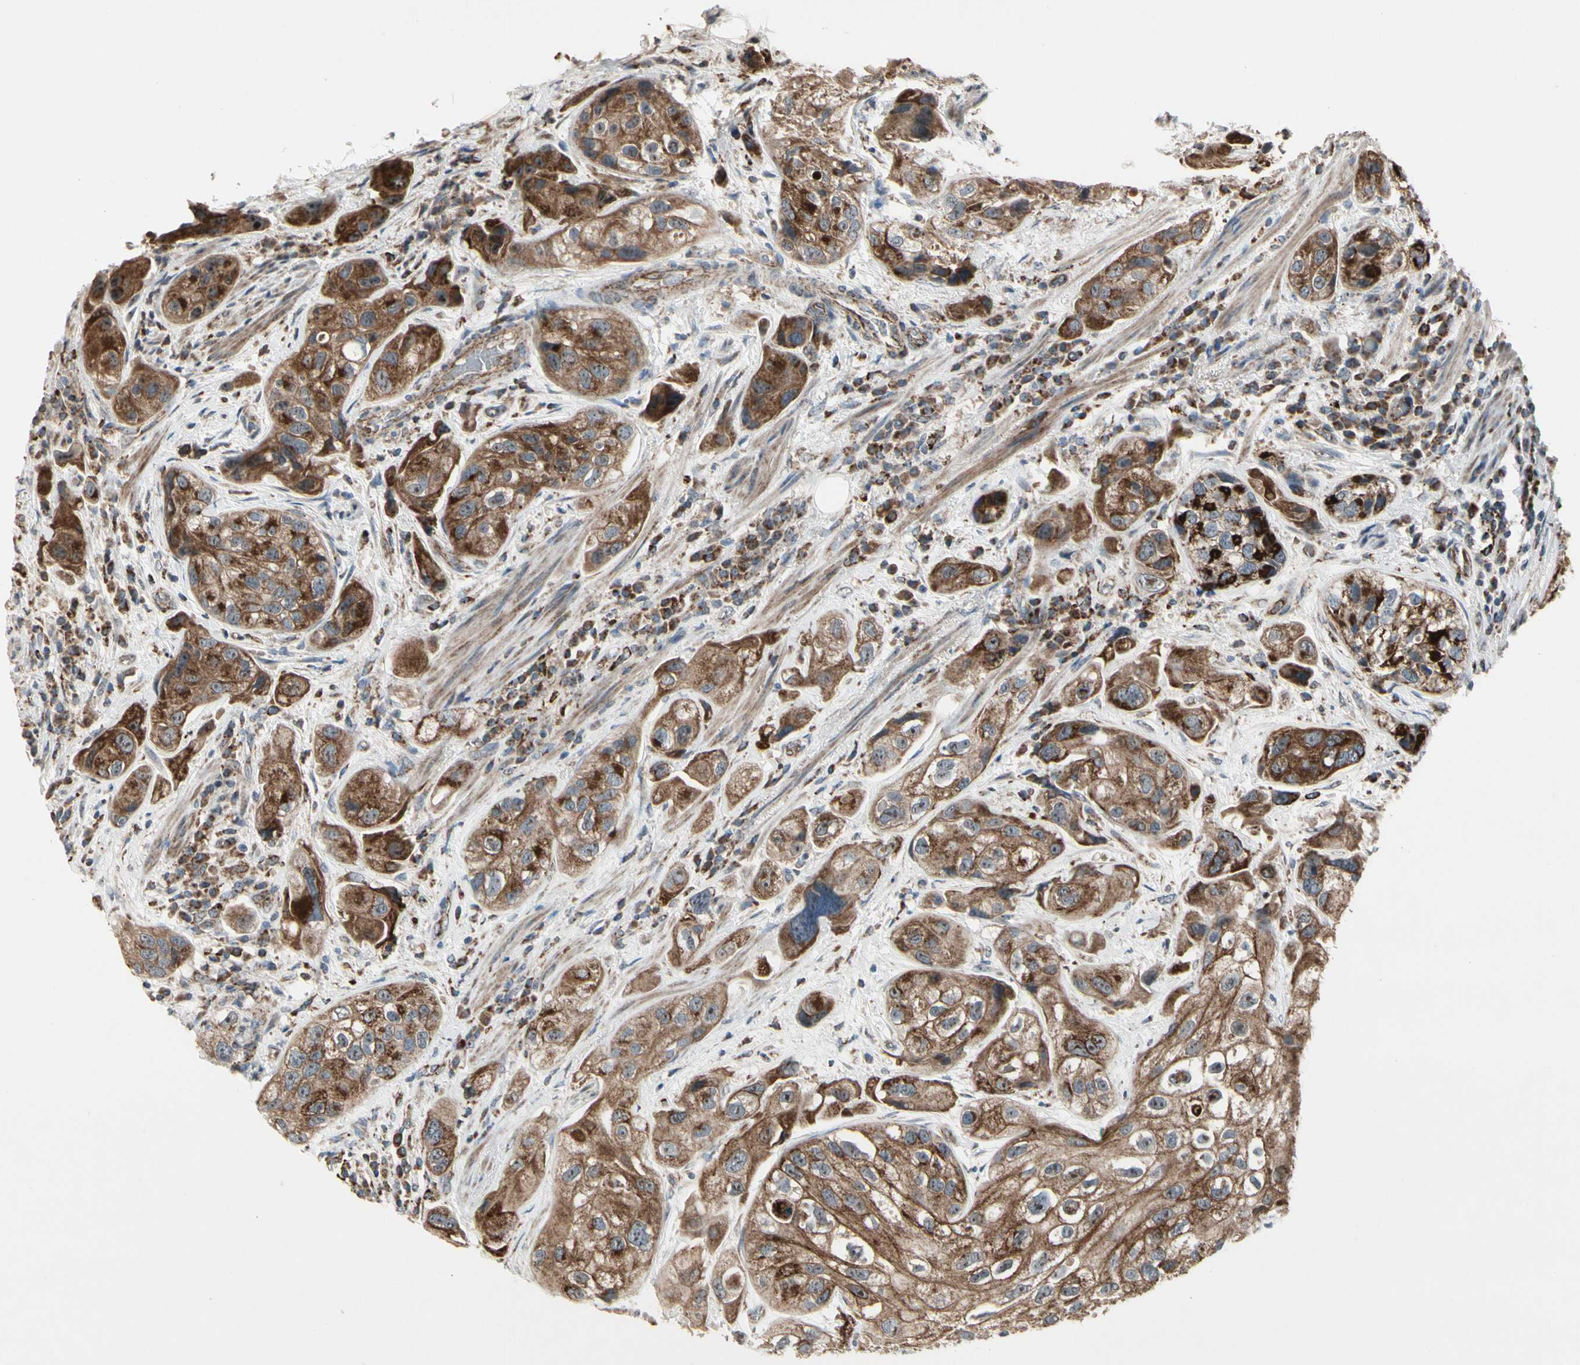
{"staining": {"intensity": "moderate", "quantity": ">75%", "location": "cytoplasmic/membranous"}, "tissue": "urothelial cancer", "cell_type": "Tumor cells", "image_type": "cancer", "snomed": [{"axis": "morphology", "description": "Urothelial carcinoma, High grade"}, {"axis": "topography", "description": "Urinary bladder"}], "caption": "IHC of urothelial cancer exhibits medium levels of moderate cytoplasmic/membranous staining in approximately >75% of tumor cells.", "gene": "CPT1A", "patient": {"sex": "female", "age": 64}}